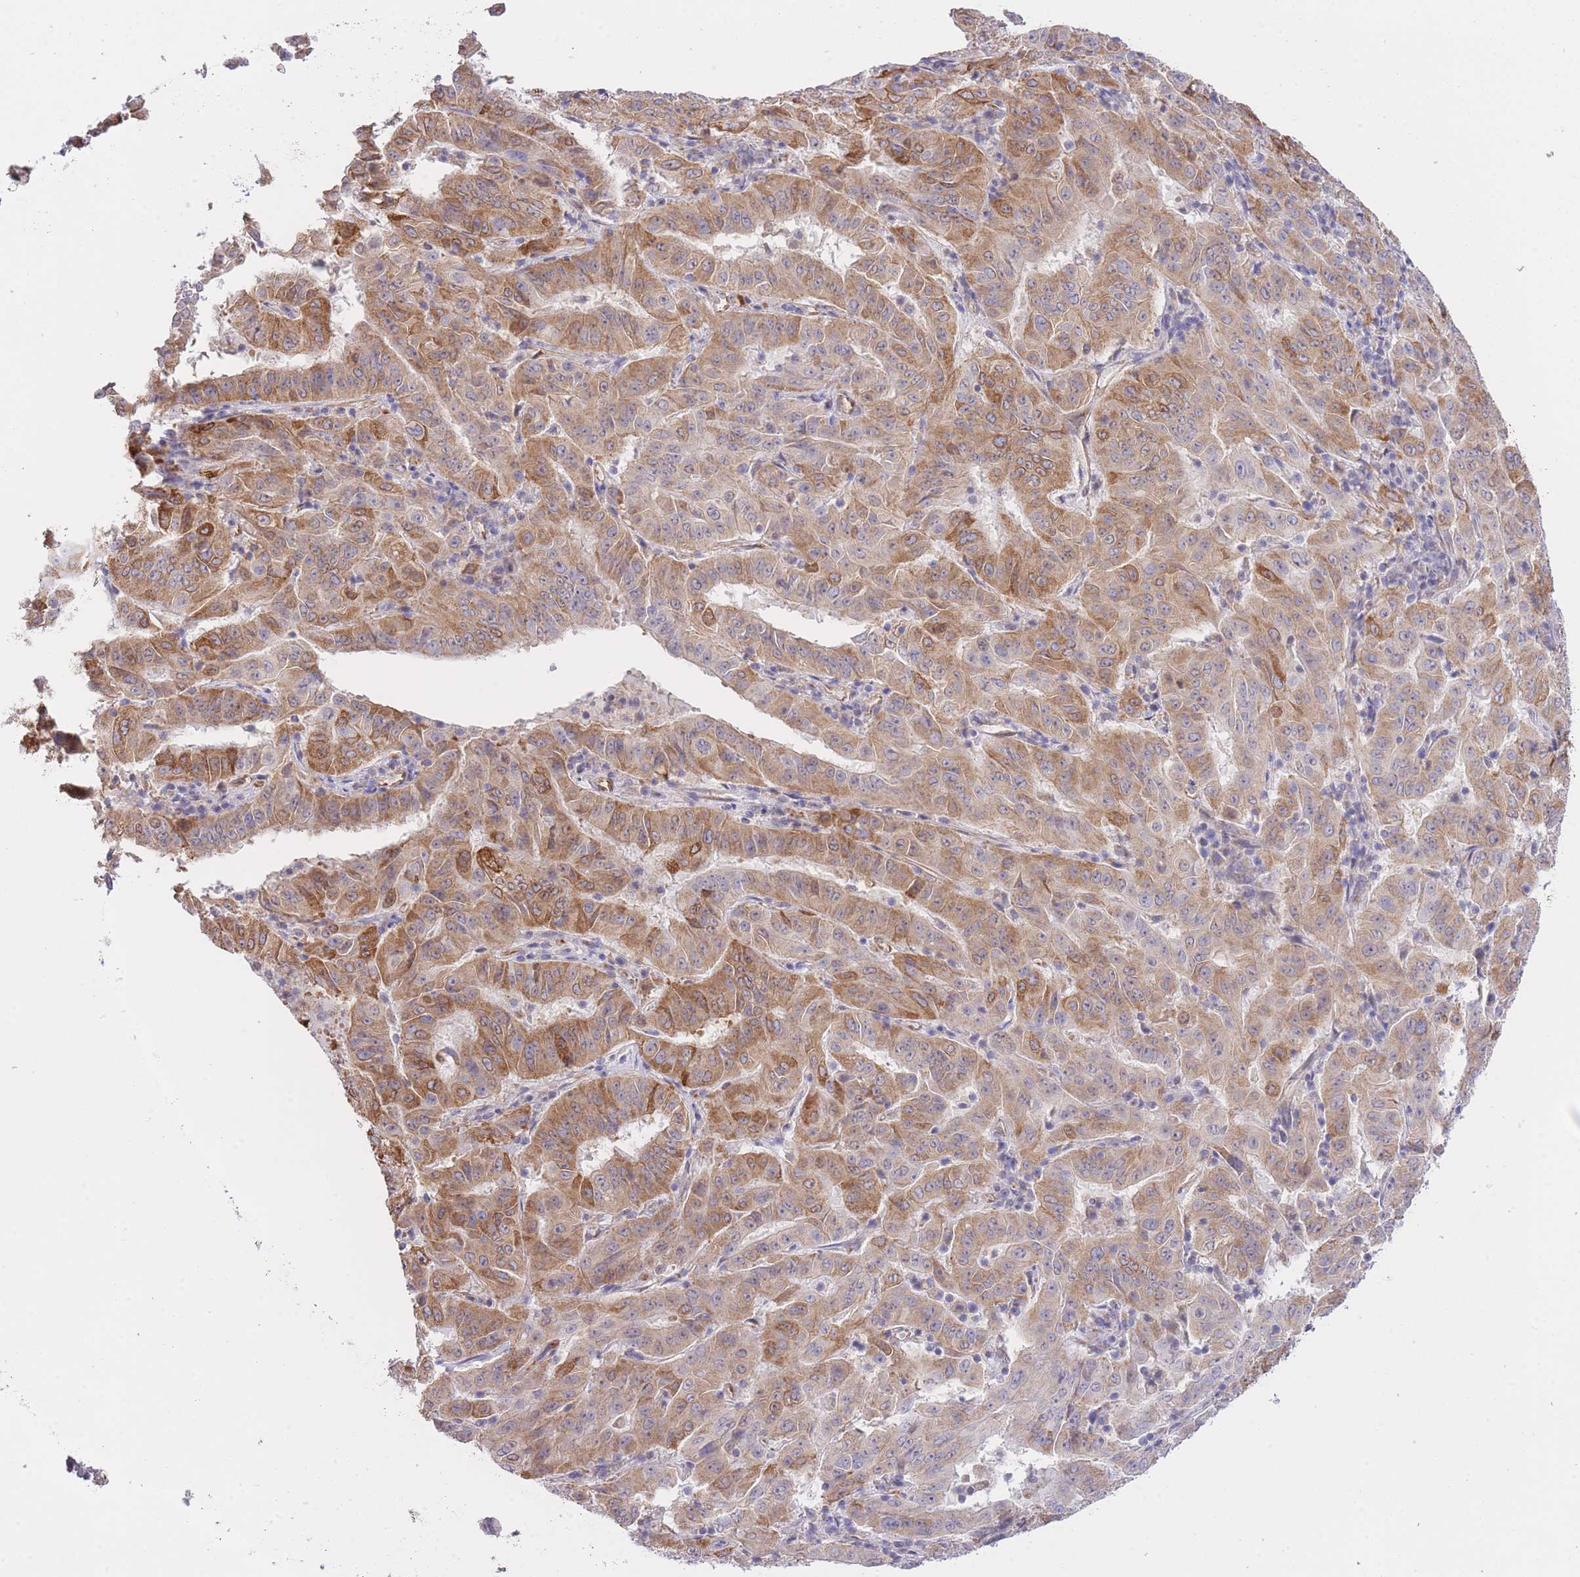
{"staining": {"intensity": "moderate", "quantity": ">75%", "location": "cytoplasmic/membranous"}, "tissue": "pancreatic cancer", "cell_type": "Tumor cells", "image_type": "cancer", "snomed": [{"axis": "morphology", "description": "Adenocarcinoma, NOS"}, {"axis": "topography", "description": "Pancreas"}], "caption": "The photomicrograph exhibits immunohistochemical staining of adenocarcinoma (pancreatic). There is moderate cytoplasmic/membranous staining is present in approximately >75% of tumor cells.", "gene": "CTBP1", "patient": {"sex": "male", "age": 63}}